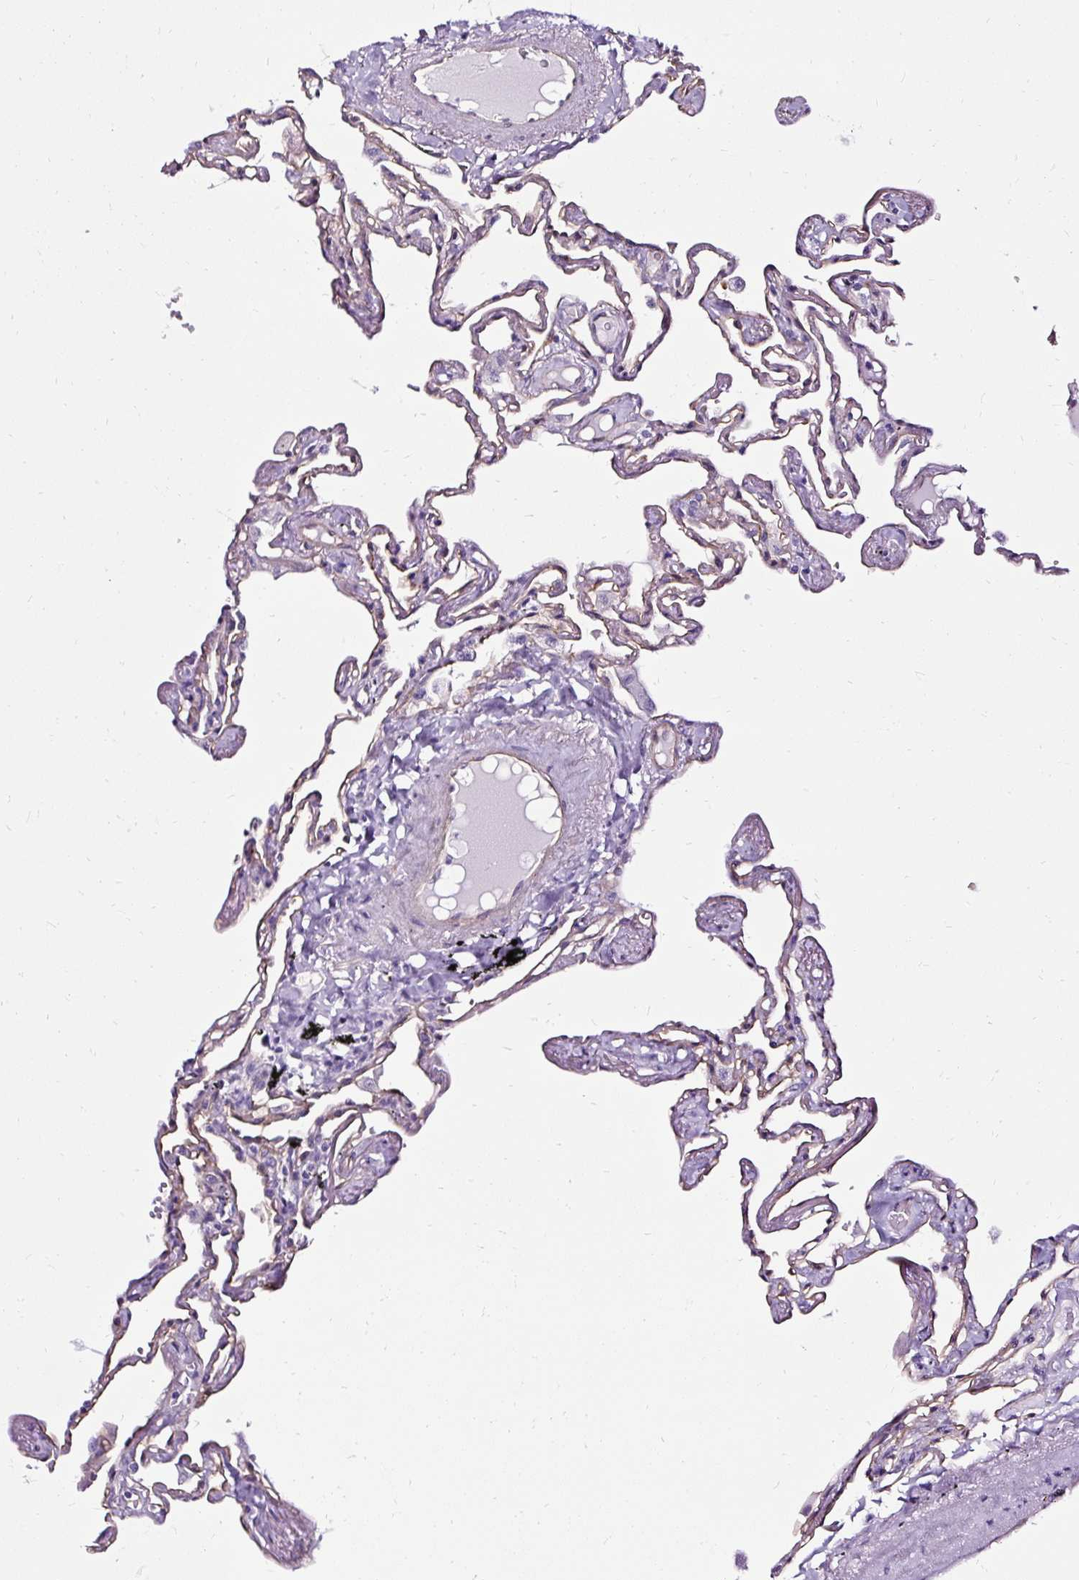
{"staining": {"intensity": "negative", "quantity": "none", "location": "none"}, "tissue": "lung", "cell_type": "Alveolar cells", "image_type": "normal", "snomed": [{"axis": "morphology", "description": "Normal tissue, NOS"}, {"axis": "topography", "description": "Lung"}], "caption": "High power microscopy photomicrograph of an immunohistochemistry histopathology image of unremarkable lung, revealing no significant expression in alveolar cells.", "gene": "SLC7A8", "patient": {"sex": "female", "age": 67}}